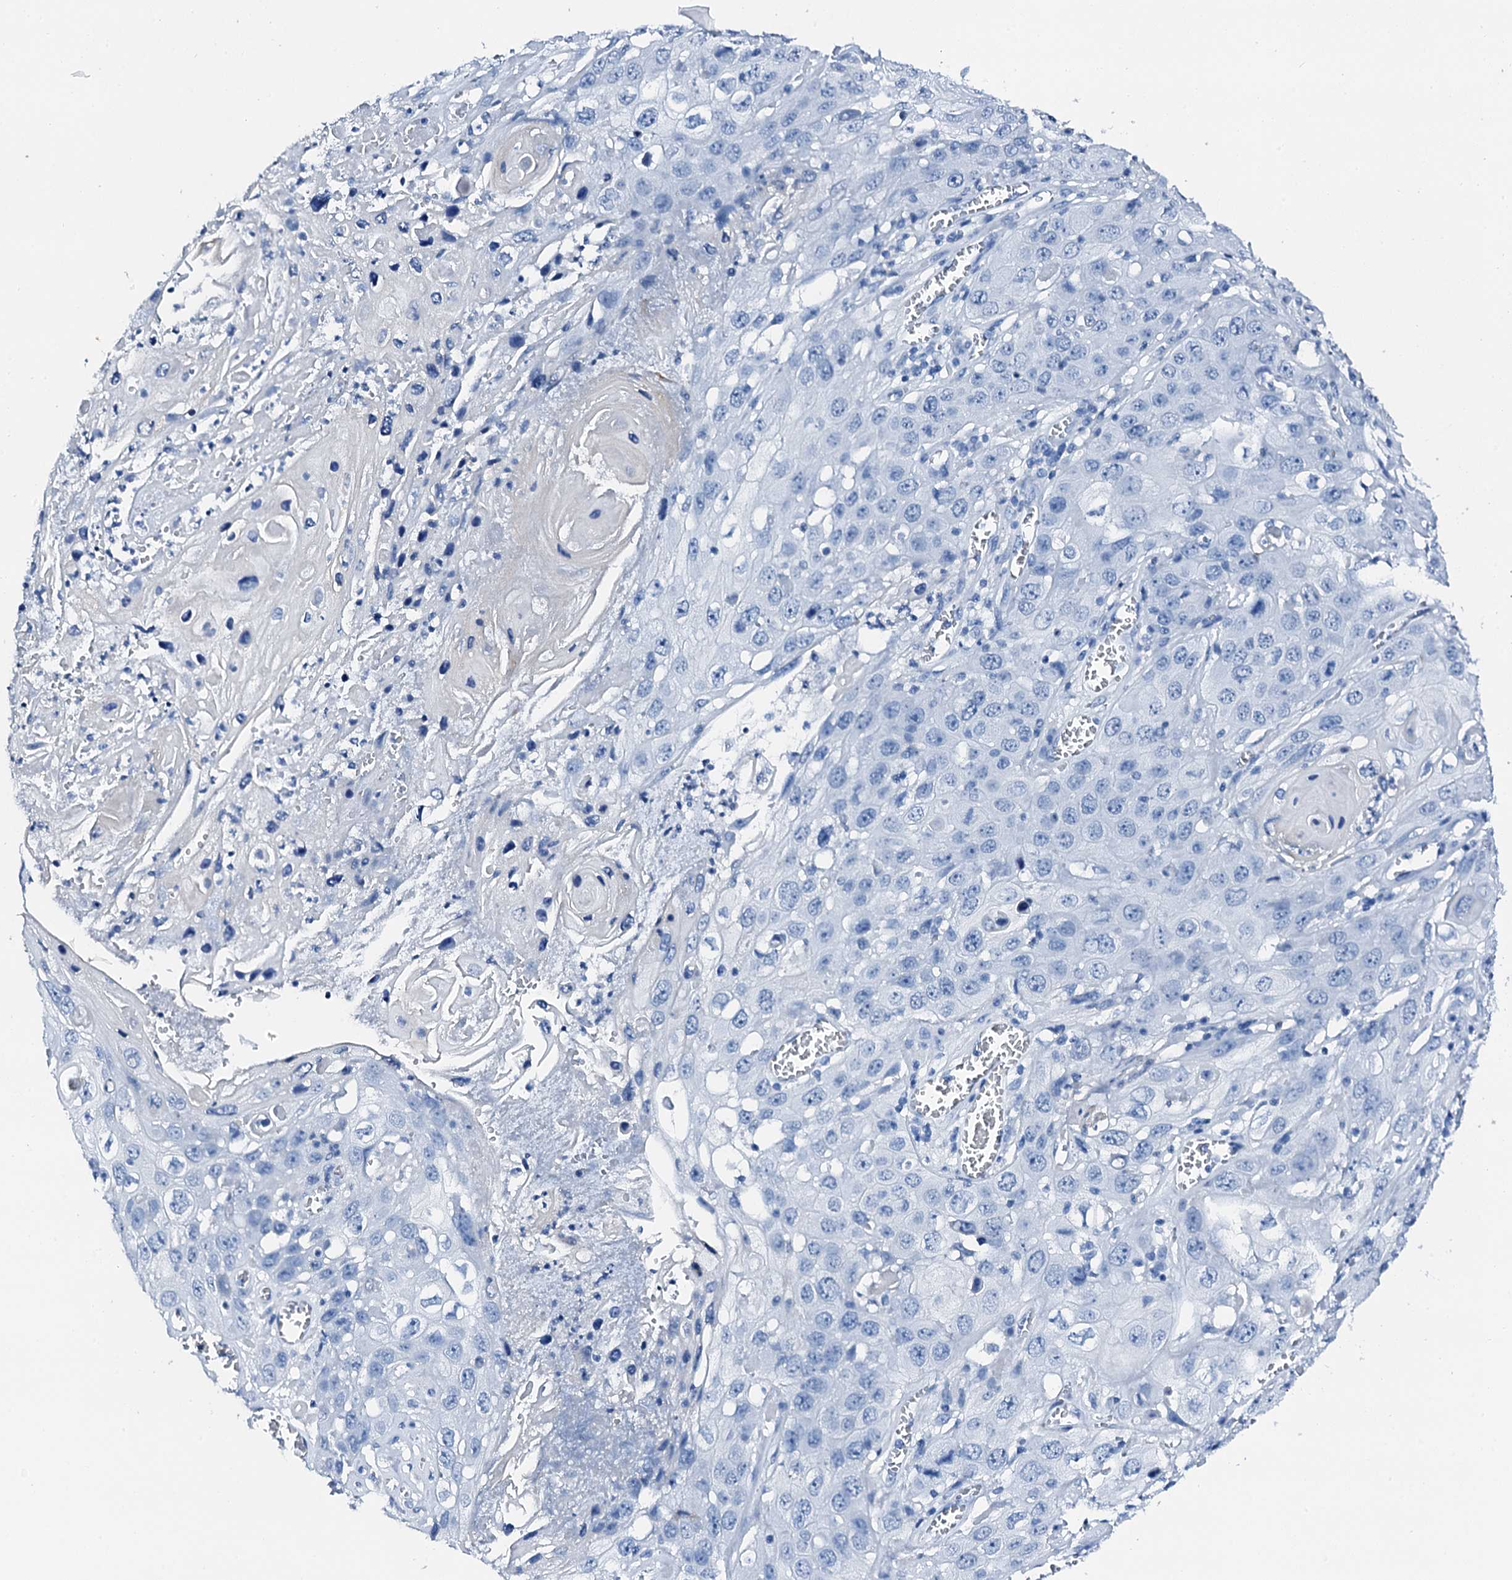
{"staining": {"intensity": "negative", "quantity": "none", "location": "none"}, "tissue": "skin cancer", "cell_type": "Tumor cells", "image_type": "cancer", "snomed": [{"axis": "morphology", "description": "Squamous cell carcinoma, NOS"}, {"axis": "topography", "description": "Skin"}], "caption": "Tumor cells show no significant staining in squamous cell carcinoma (skin).", "gene": "PTH", "patient": {"sex": "male", "age": 55}}